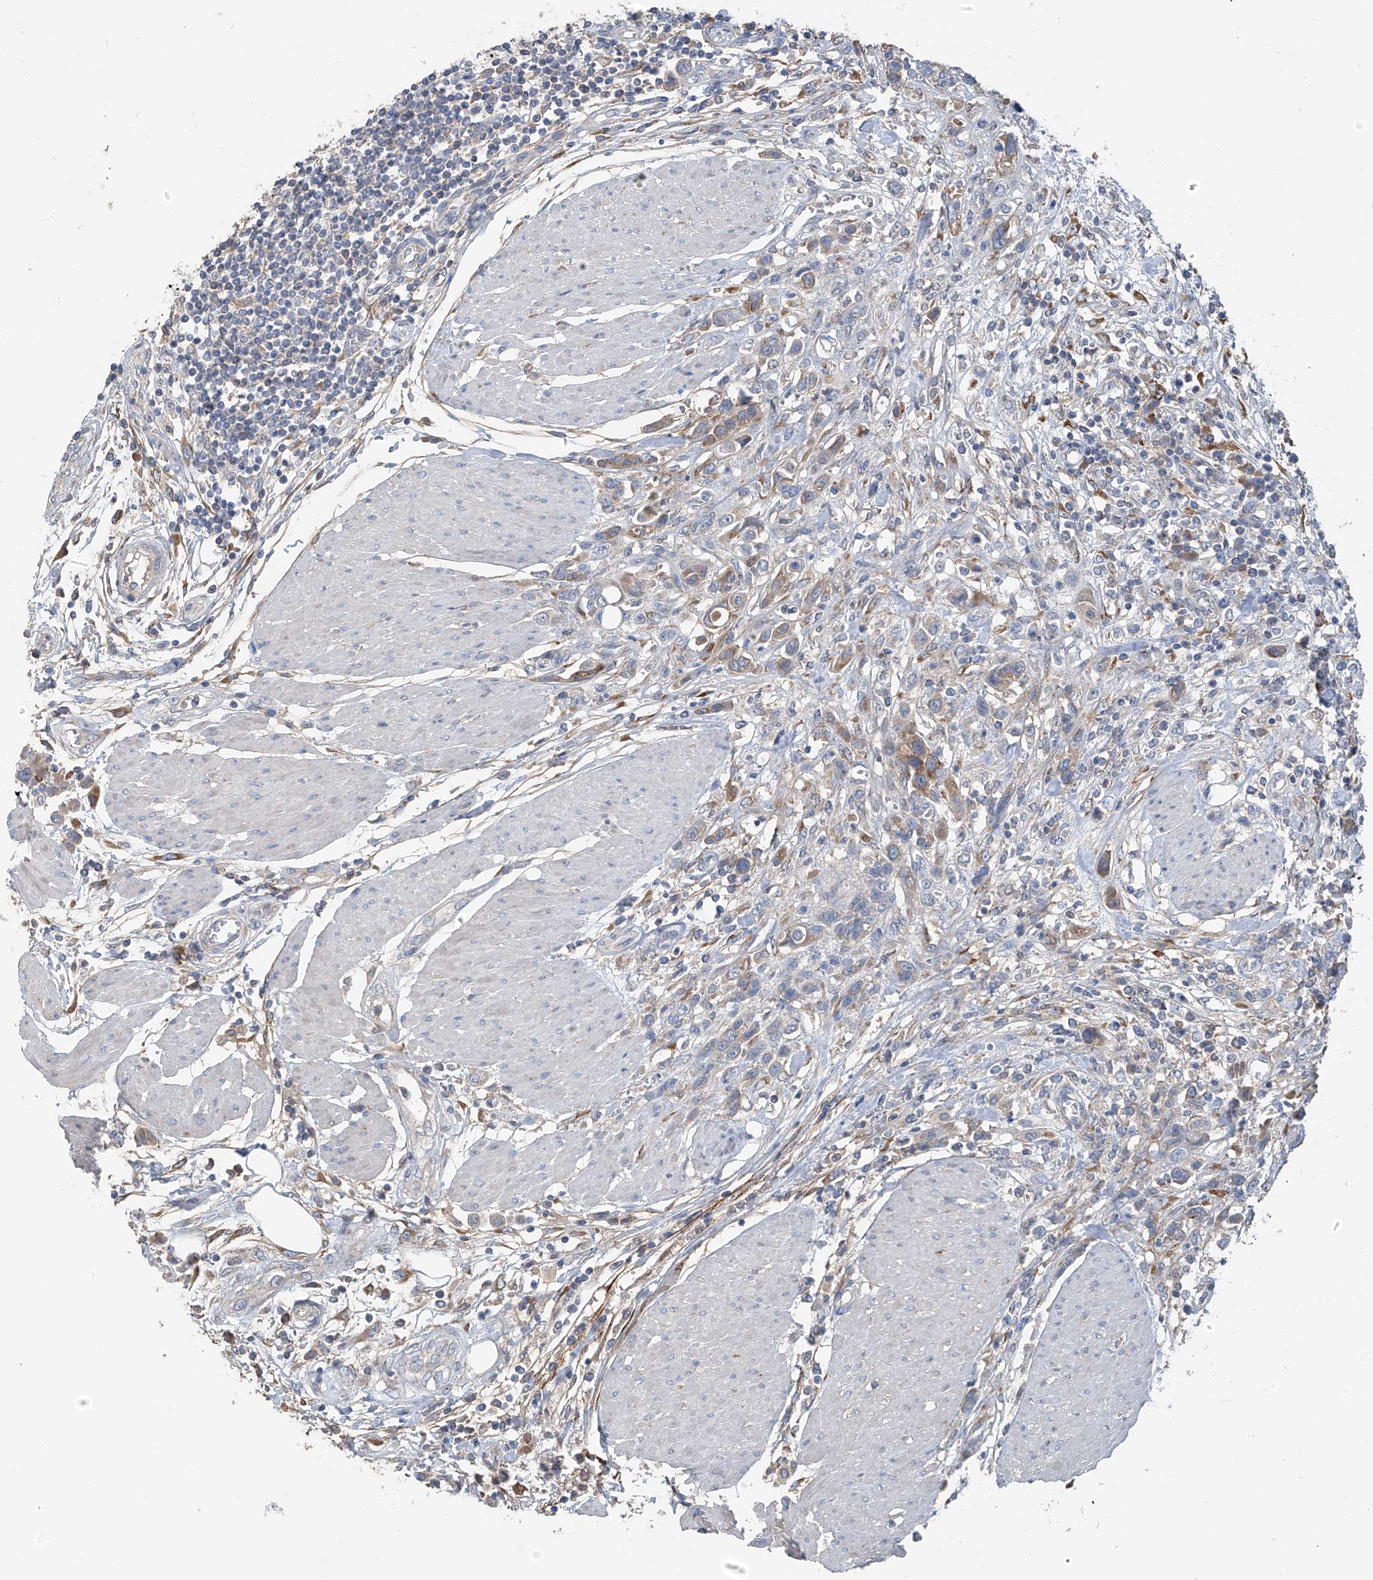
{"staining": {"intensity": "weak", "quantity": "<25%", "location": "cytoplasmic/membranous"}, "tissue": "urothelial cancer", "cell_type": "Tumor cells", "image_type": "cancer", "snomed": [{"axis": "morphology", "description": "Urothelial carcinoma, High grade"}, {"axis": "topography", "description": "Urinary bladder"}], "caption": "Urothelial cancer stained for a protein using immunohistochemistry (IHC) shows no staining tumor cells.", "gene": "GALNTL6", "patient": {"sex": "male", "age": 50}}